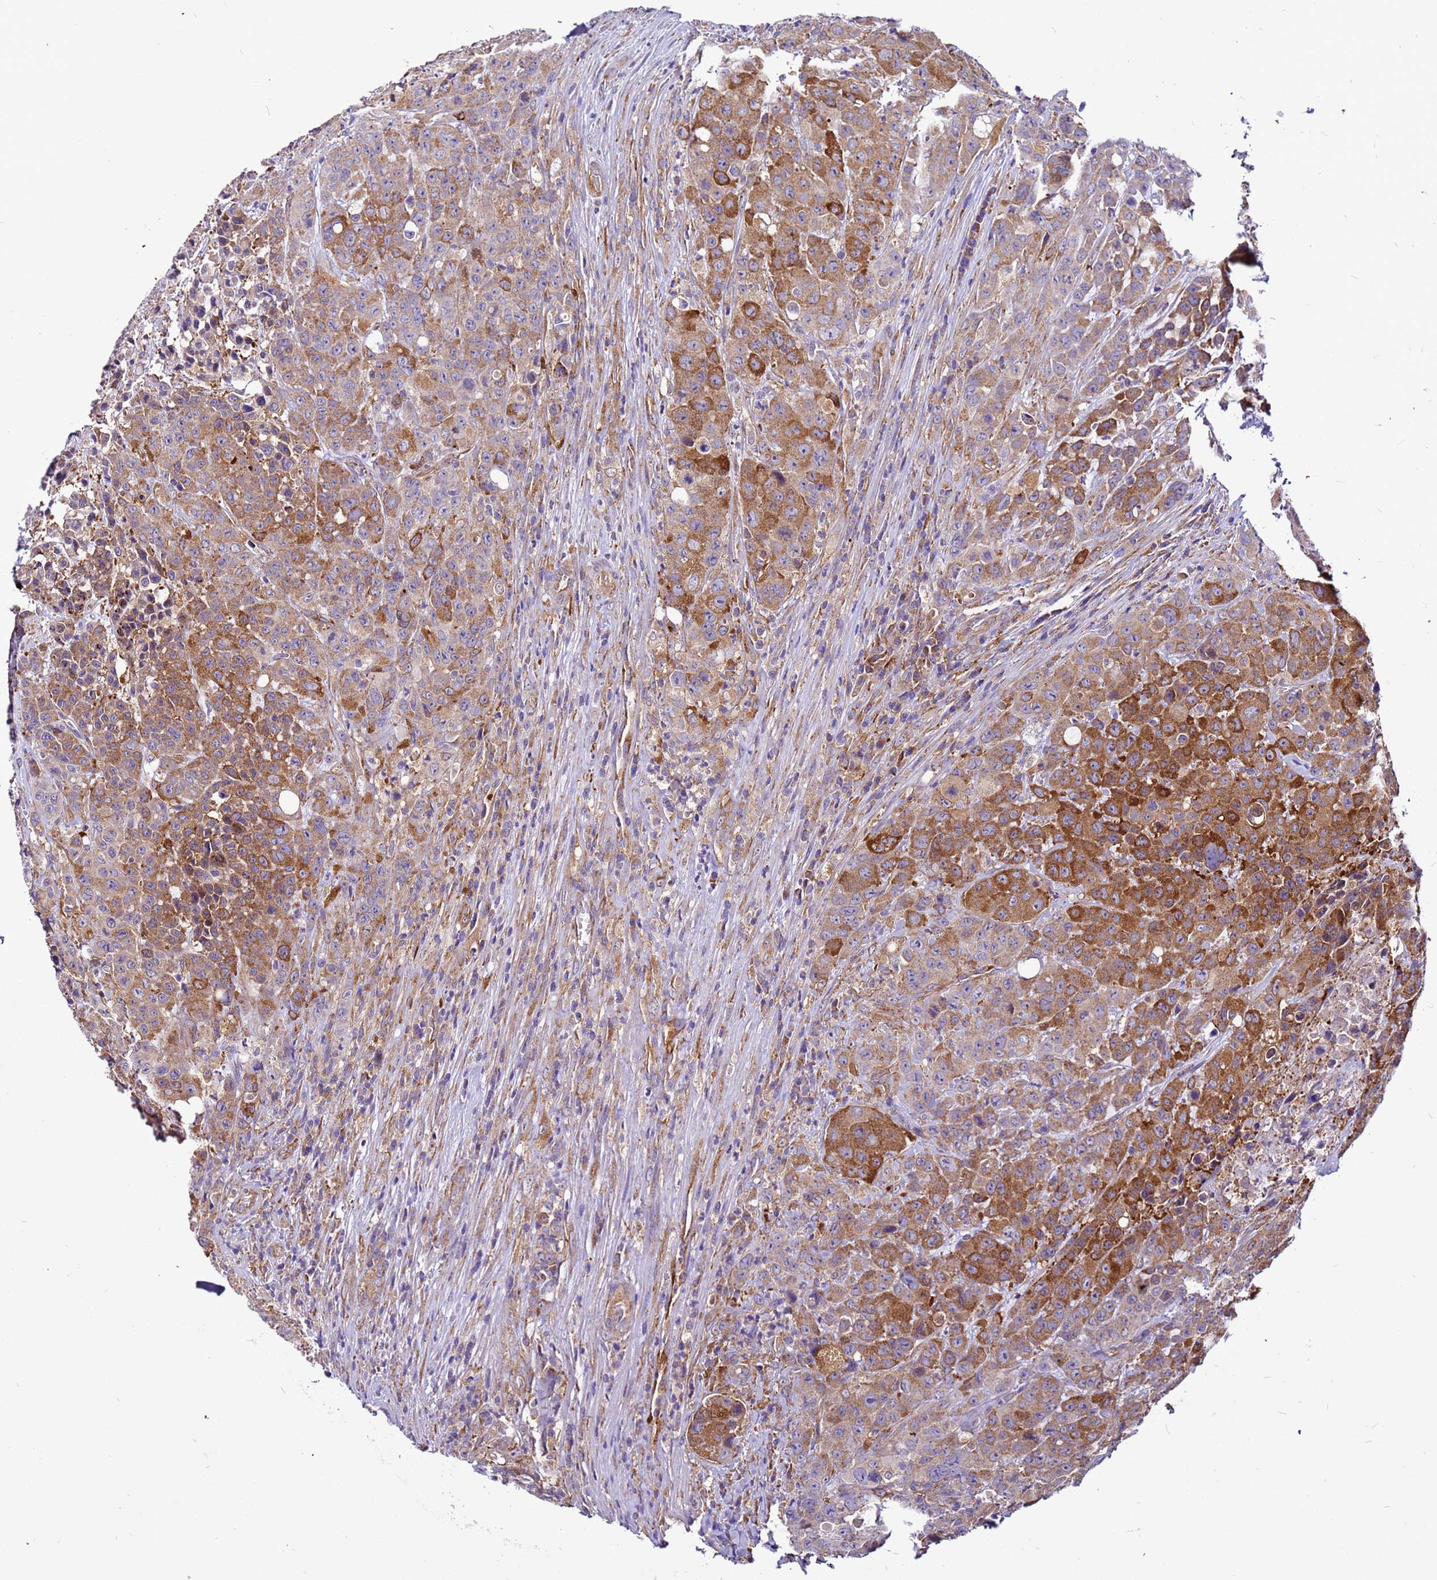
{"staining": {"intensity": "strong", "quantity": "25%-75%", "location": "cytoplasmic/membranous"}, "tissue": "colorectal cancer", "cell_type": "Tumor cells", "image_type": "cancer", "snomed": [{"axis": "morphology", "description": "Adenocarcinoma, NOS"}, {"axis": "topography", "description": "Colon"}], "caption": "Human colorectal cancer (adenocarcinoma) stained with a brown dye demonstrates strong cytoplasmic/membranous positive positivity in about 25%-75% of tumor cells.", "gene": "PKD1", "patient": {"sex": "male", "age": 62}}